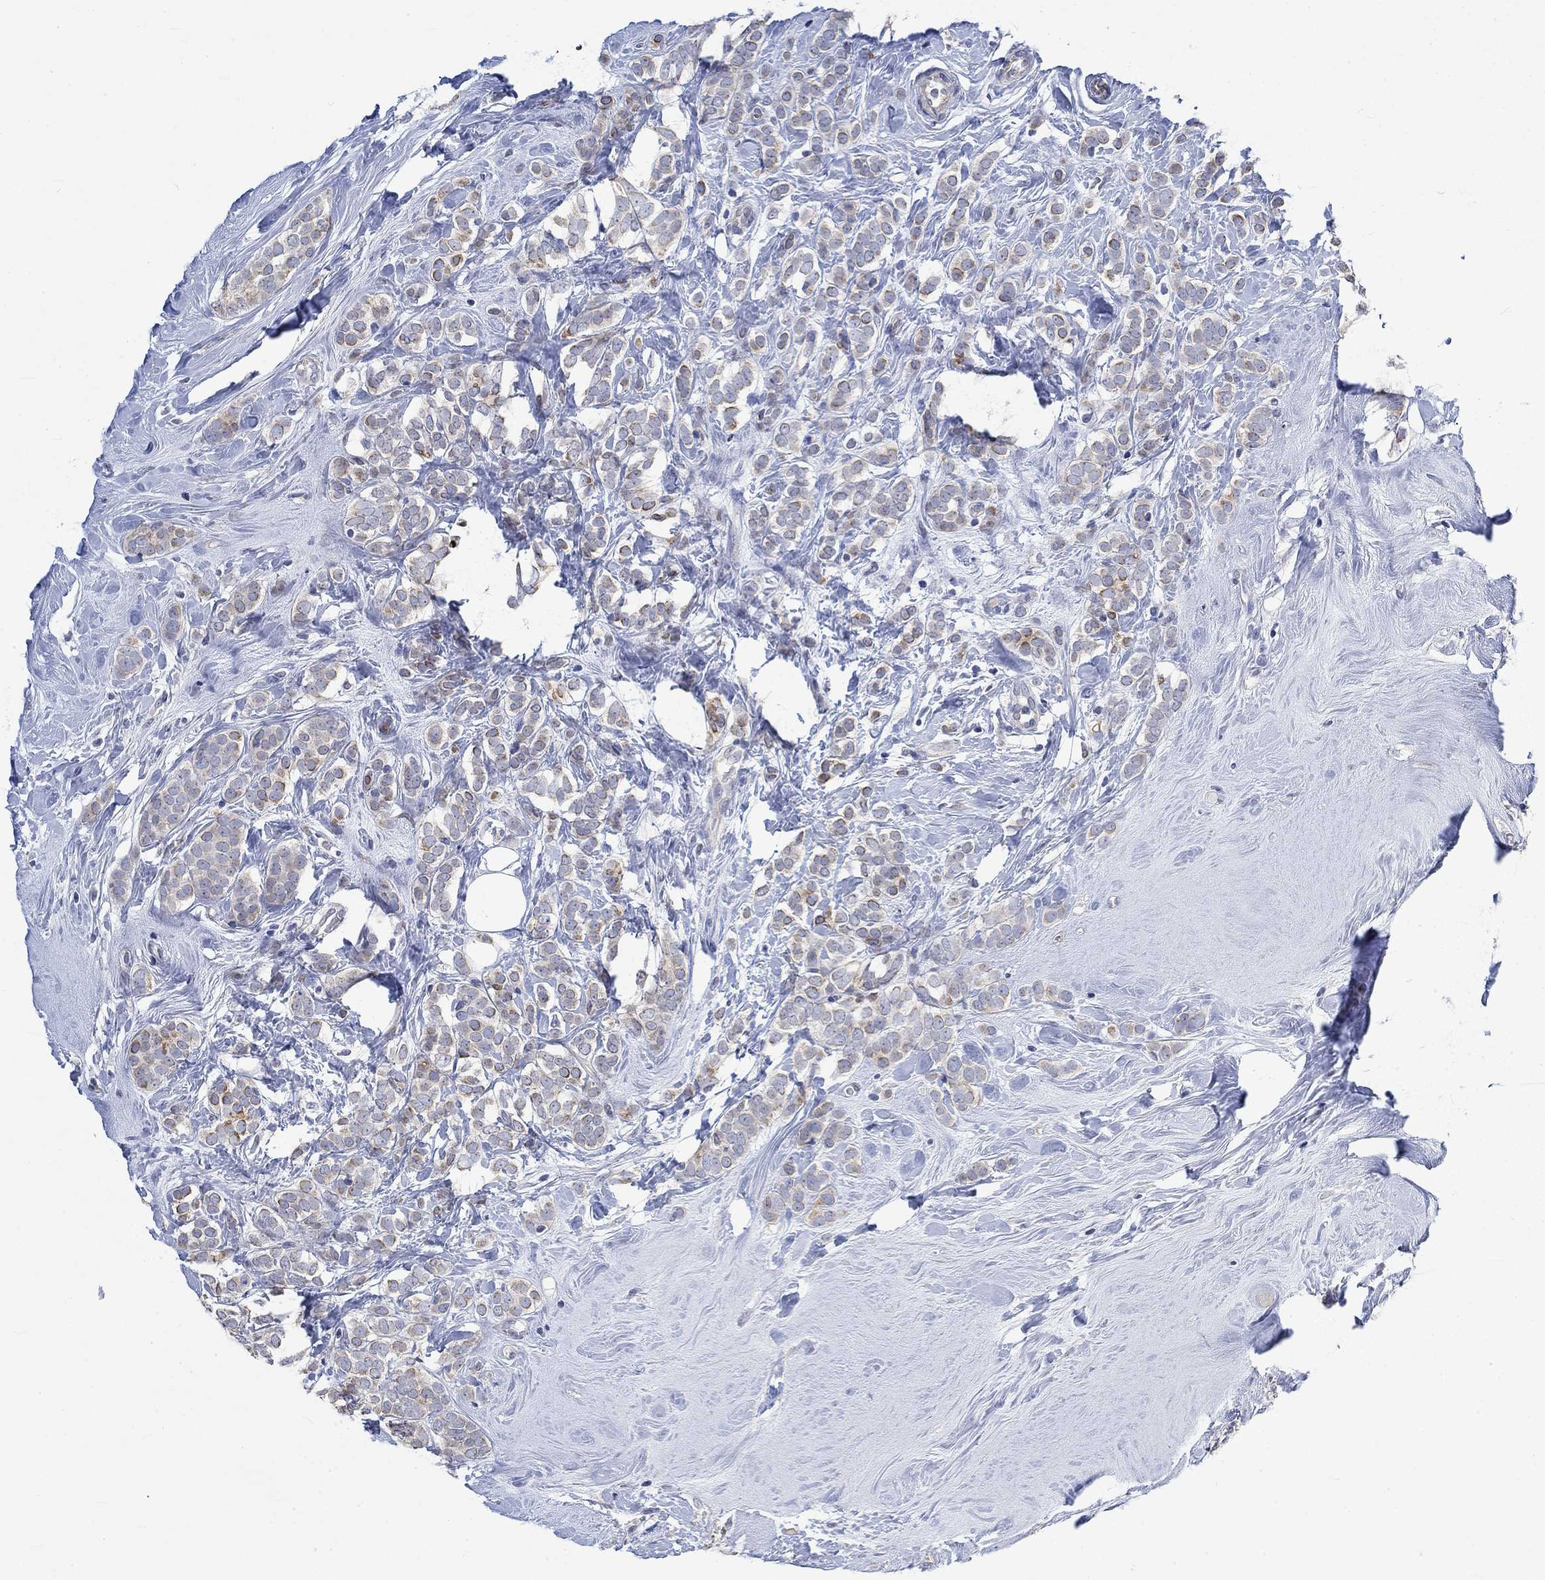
{"staining": {"intensity": "moderate", "quantity": "<25%", "location": "cytoplasmic/membranous"}, "tissue": "breast cancer", "cell_type": "Tumor cells", "image_type": "cancer", "snomed": [{"axis": "morphology", "description": "Lobular carcinoma"}, {"axis": "topography", "description": "Breast"}], "caption": "Protein staining reveals moderate cytoplasmic/membranous expression in about <25% of tumor cells in lobular carcinoma (breast).", "gene": "AGRP", "patient": {"sex": "female", "age": 49}}